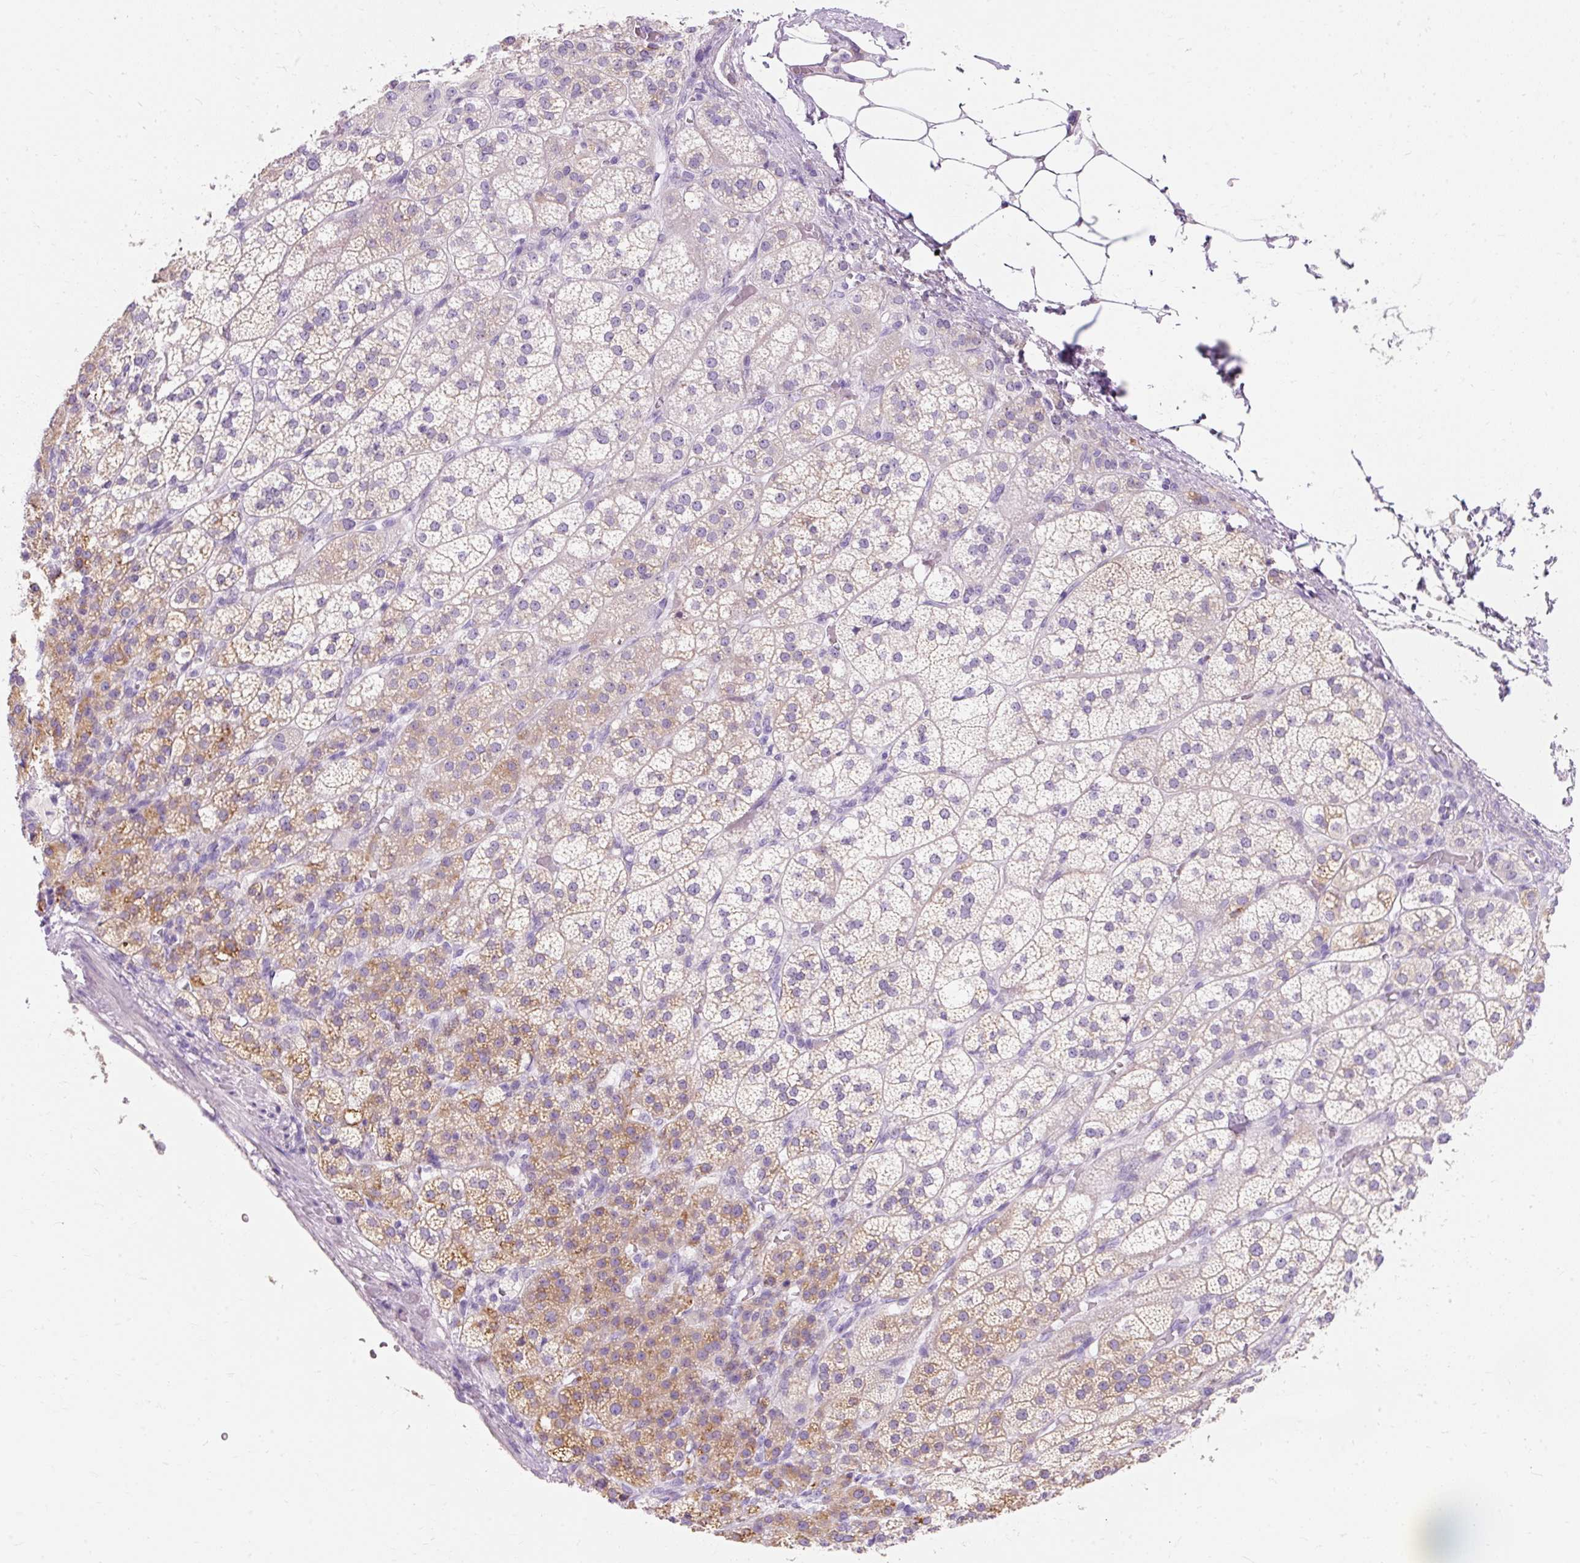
{"staining": {"intensity": "moderate", "quantity": "<25%", "location": "cytoplasmic/membranous"}, "tissue": "adrenal gland", "cell_type": "Glandular cells", "image_type": "normal", "snomed": [{"axis": "morphology", "description": "Normal tissue, NOS"}, {"axis": "topography", "description": "Adrenal gland"}], "caption": "This micrograph displays immunohistochemistry staining of benign adrenal gland, with low moderate cytoplasmic/membranous staining in about <25% of glandular cells.", "gene": "TMEM213", "patient": {"sex": "female", "age": 60}}